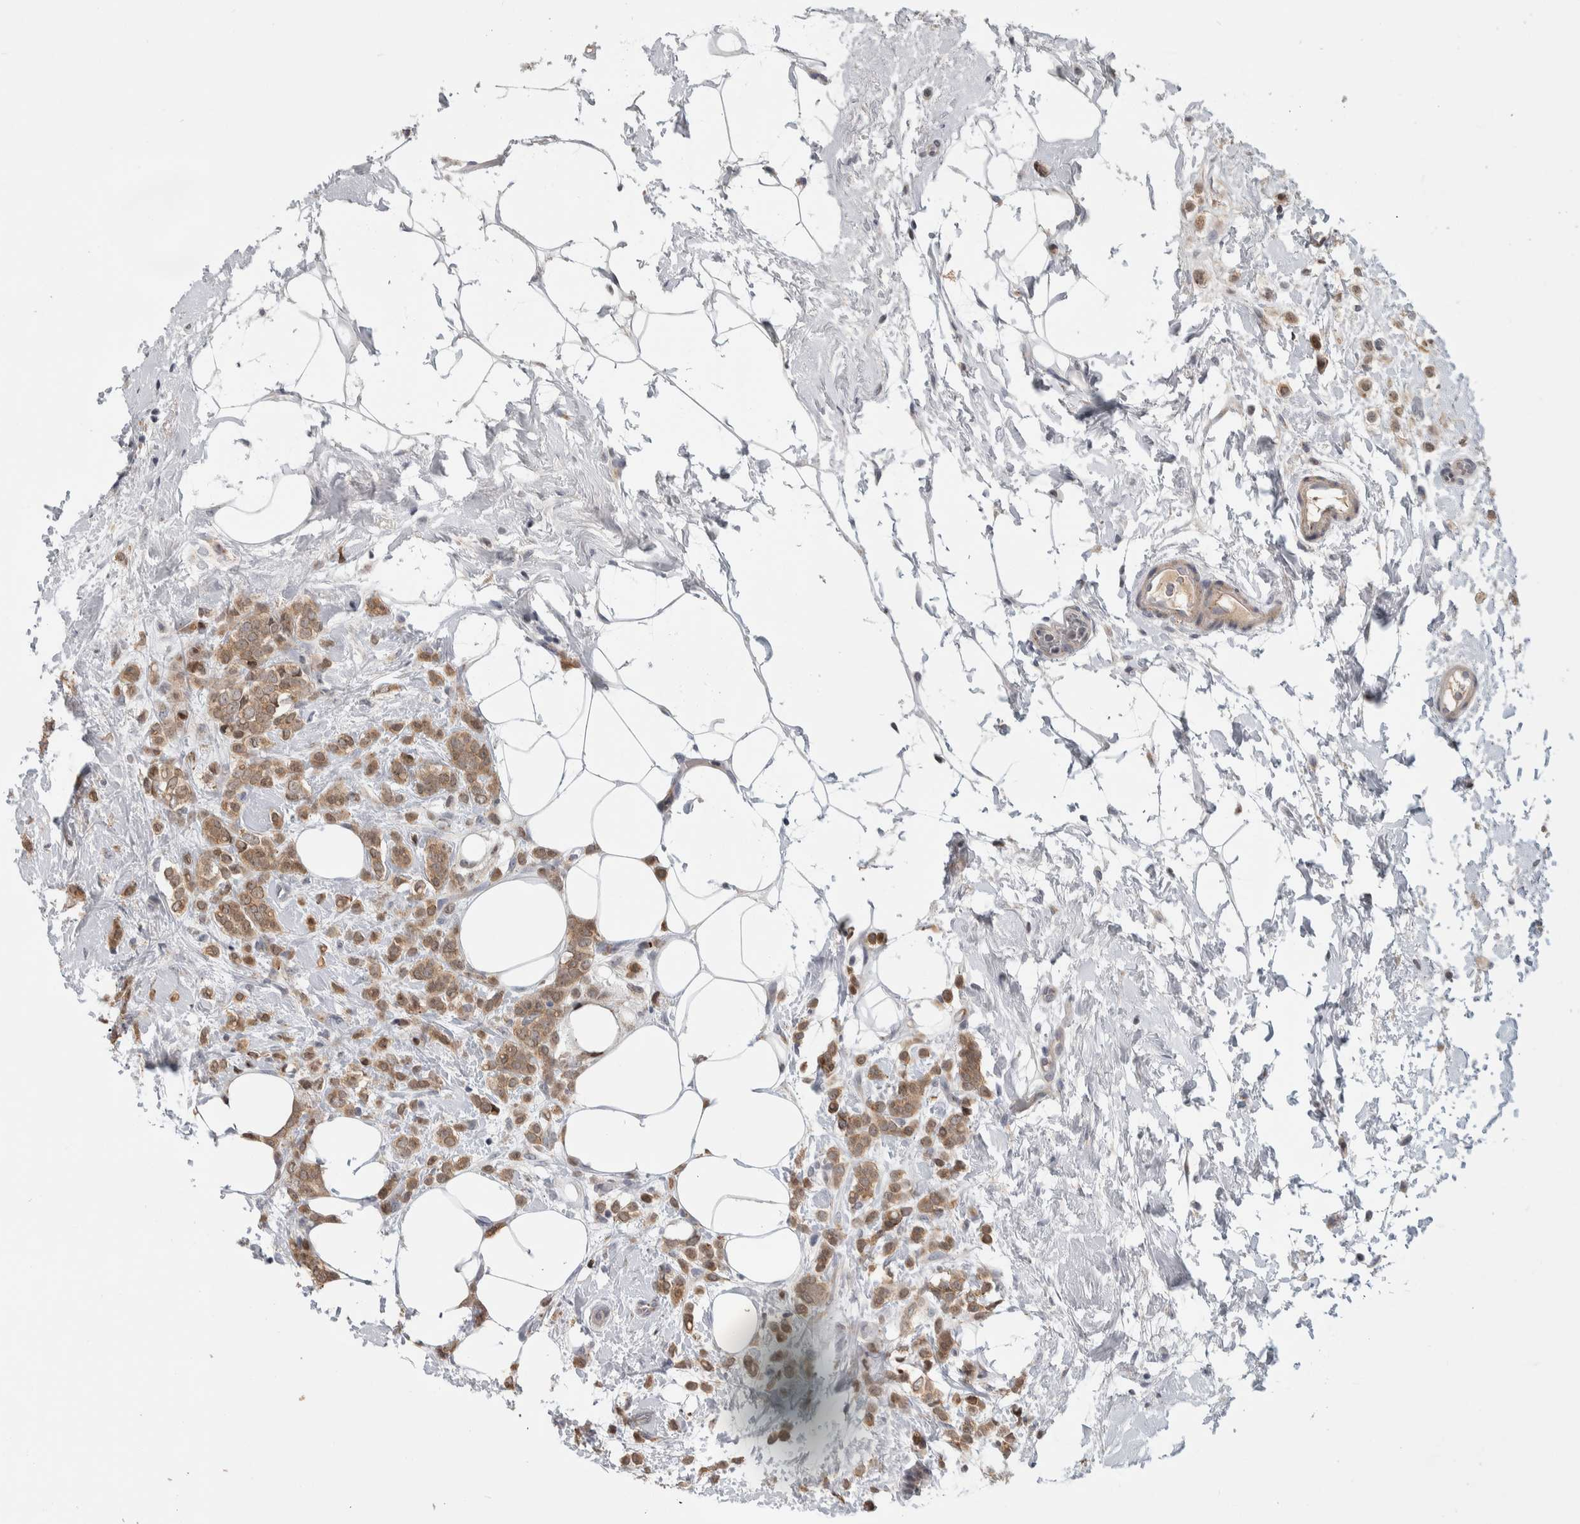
{"staining": {"intensity": "moderate", "quantity": ">75%", "location": "cytoplasmic/membranous"}, "tissue": "breast cancer", "cell_type": "Tumor cells", "image_type": "cancer", "snomed": [{"axis": "morphology", "description": "Lobular carcinoma"}, {"axis": "topography", "description": "Breast"}], "caption": "The micrograph shows immunohistochemical staining of breast cancer. There is moderate cytoplasmic/membranous staining is present in about >75% of tumor cells. (DAB (3,3'-diaminobenzidine) IHC, brown staining for protein, blue staining for nuclei).", "gene": "MSL1", "patient": {"sex": "female", "age": 50}}